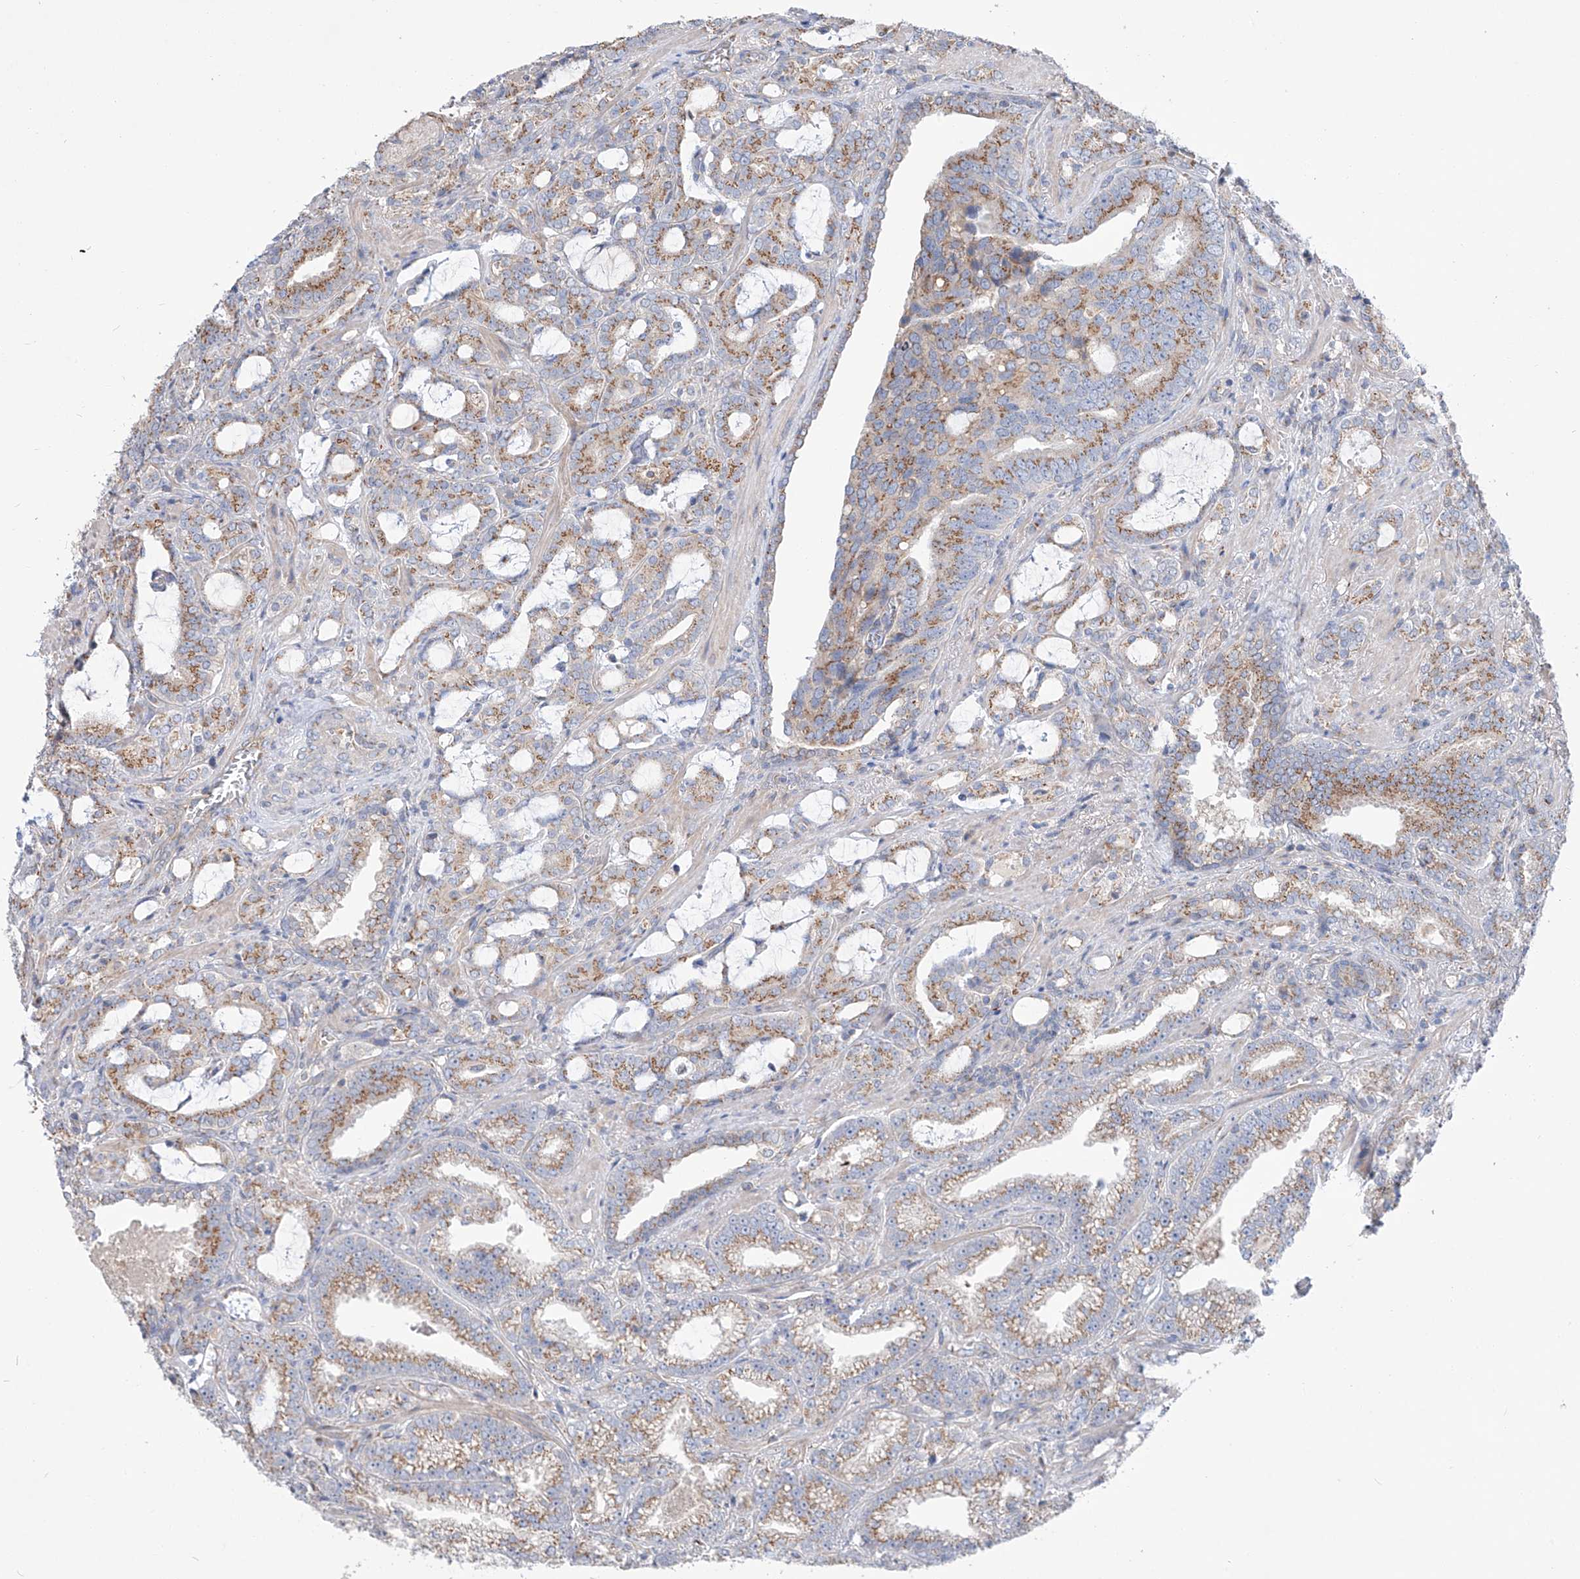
{"staining": {"intensity": "moderate", "quantity": ">75%", "location": "cytoplasmic/membranous"}, "tissue": "prostate cancer", "cell_type": "Tumor cells", "image_type": "cancer", "snomed": [{"axis": "morphology", "description": "Adenocarcinoma, High grade"}, {"axis": "topography", "description": "Prostate and seminal vesicle, NOS"}], "caption": "Moderate cytoplasmic/membranous positivity for a protein is identified in approximately >75% of tumor cells of prostate high-grade adenocarcinoma using immunohistochemistry (IHC).", "gene": "SLC22A7", "patient": {"sex": "male", "age": 67}}